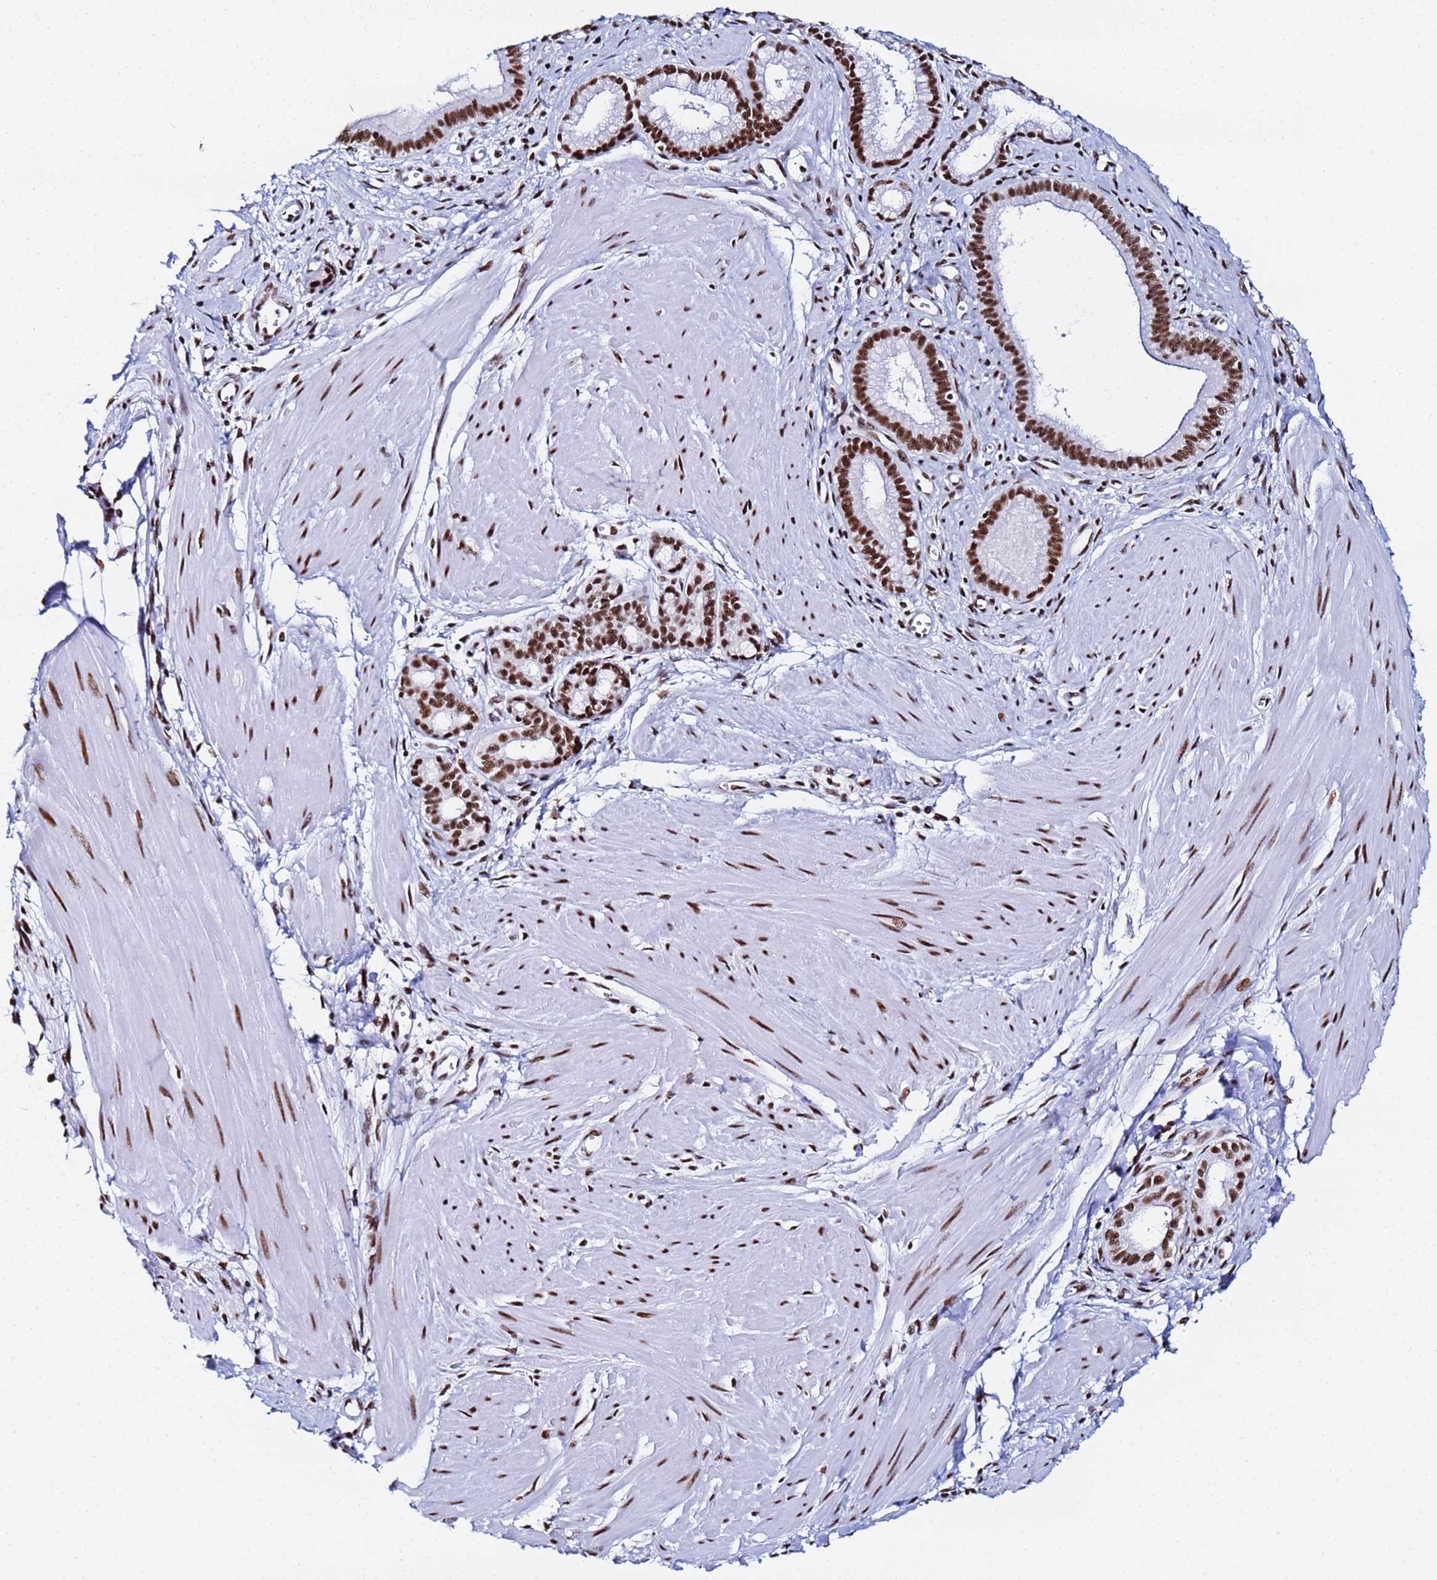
{"staining": {"intensity": "strong", "quantity": ">75%", "location": "nuclear"}, "tissue": "pancreatic cancer", "cell_type": "Tumor cells", "image_type": "cancer", "snomed": [{"axis": "morphology", "description": "Adenocarcinoma, NOS"}, {"axis": "topography", "description": "Pancreas"}], "caption": "Immunohistochemistry (IHC) histopathology image of neoplastic tissue: human pancreatic cancer (adenocarcinoma) stained using immunohistochemistry (IHC) demonstrates high levels of strong protein expression localized specifically in the nuclear of tumor cells, appearing as a nuclear brown color.", "gene": "SNRPA1", "patient": {"sex": "female", "age": 72}}